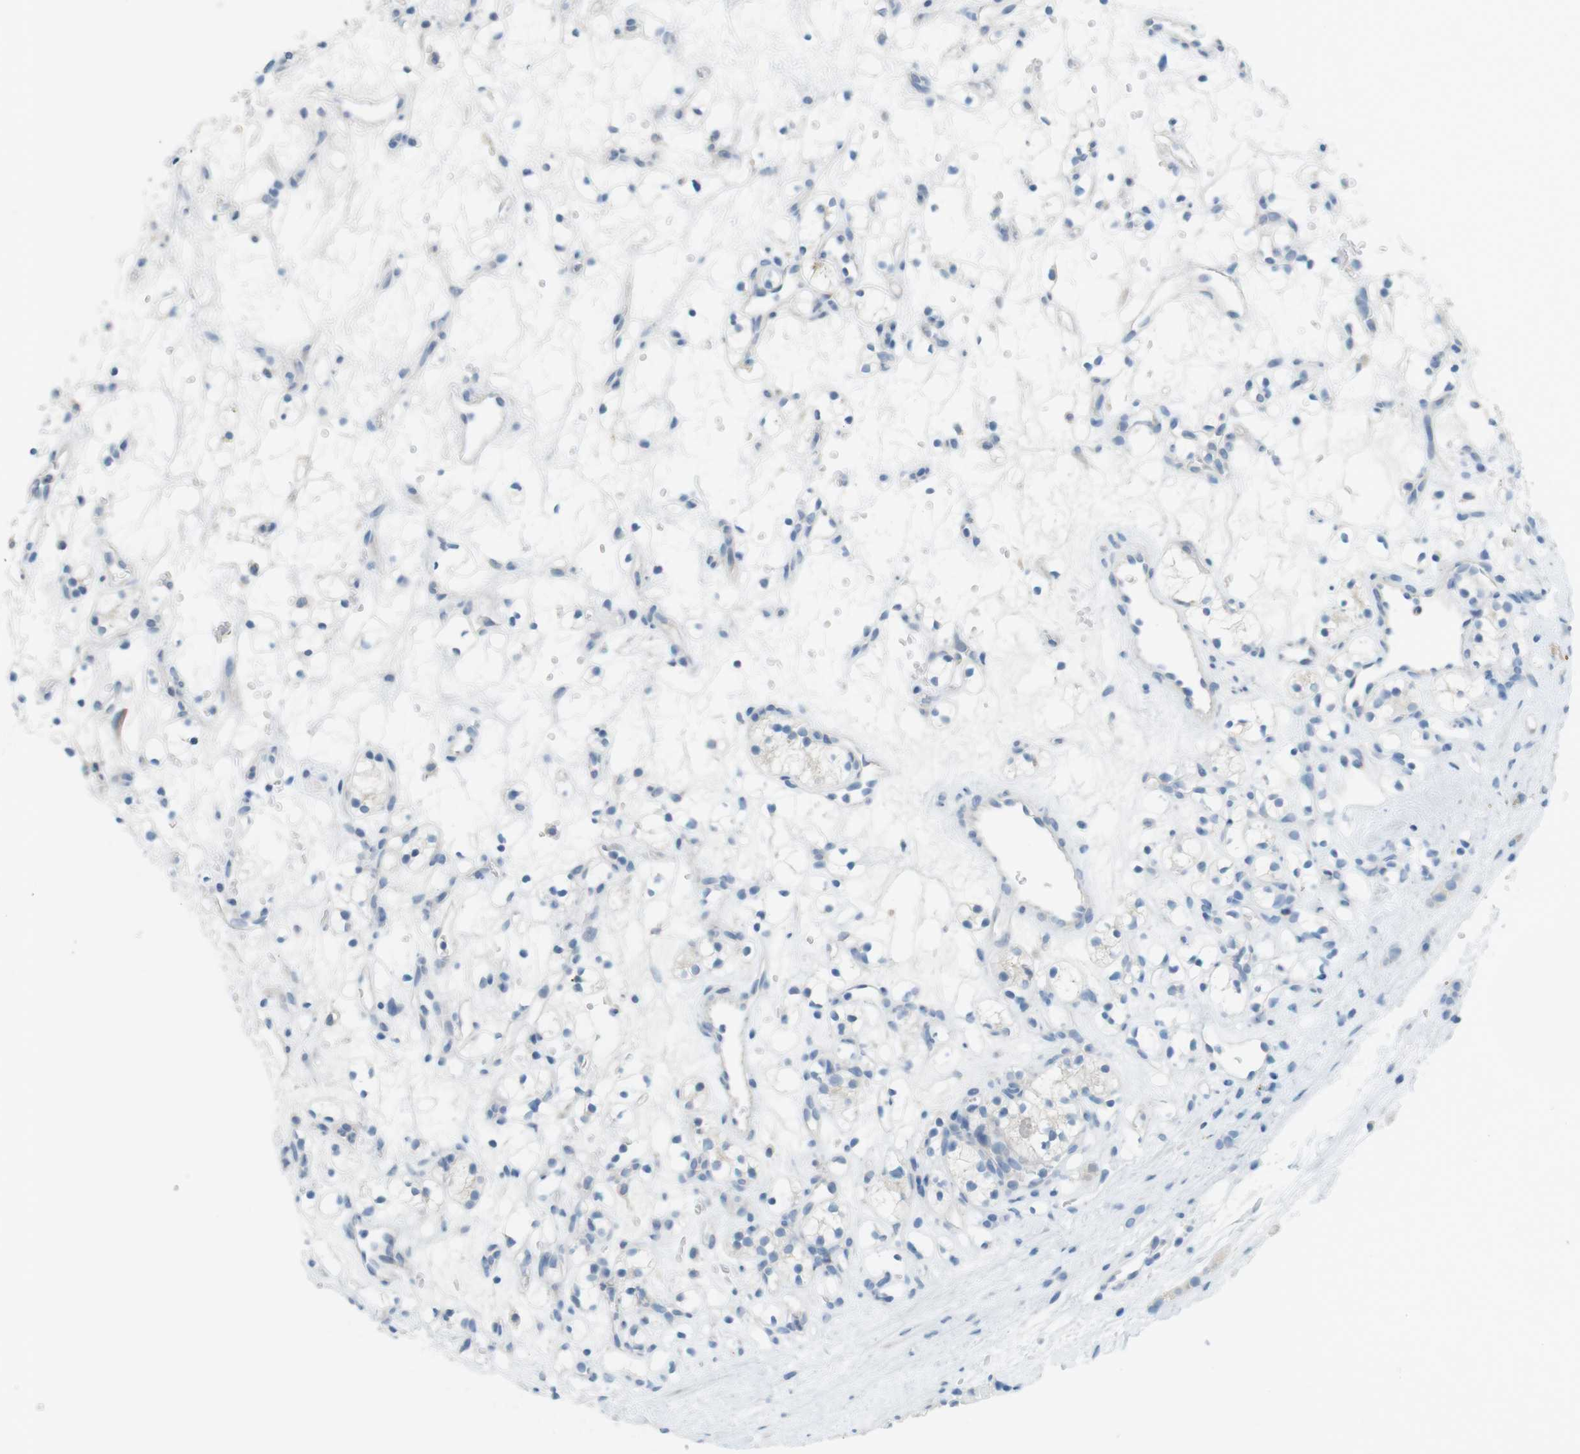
{"staining": {"intensity": "negative", "quantity": "none", "location": "none"}, "tissue": "renal cancer", "cell_type": "Tumor cells", "image_type": "cancer", "snomed": [{"axis": "morphology", "description": "Adenocarcinoma, NOS"}, {"axis": "topography", "description": "Kidney"}], "caption": "An image of human adenocarcinoma (renal) is negative for staining in tumor cells.", "gene": "MUC5B", "patient": {"sex": "female", "age": 60}}